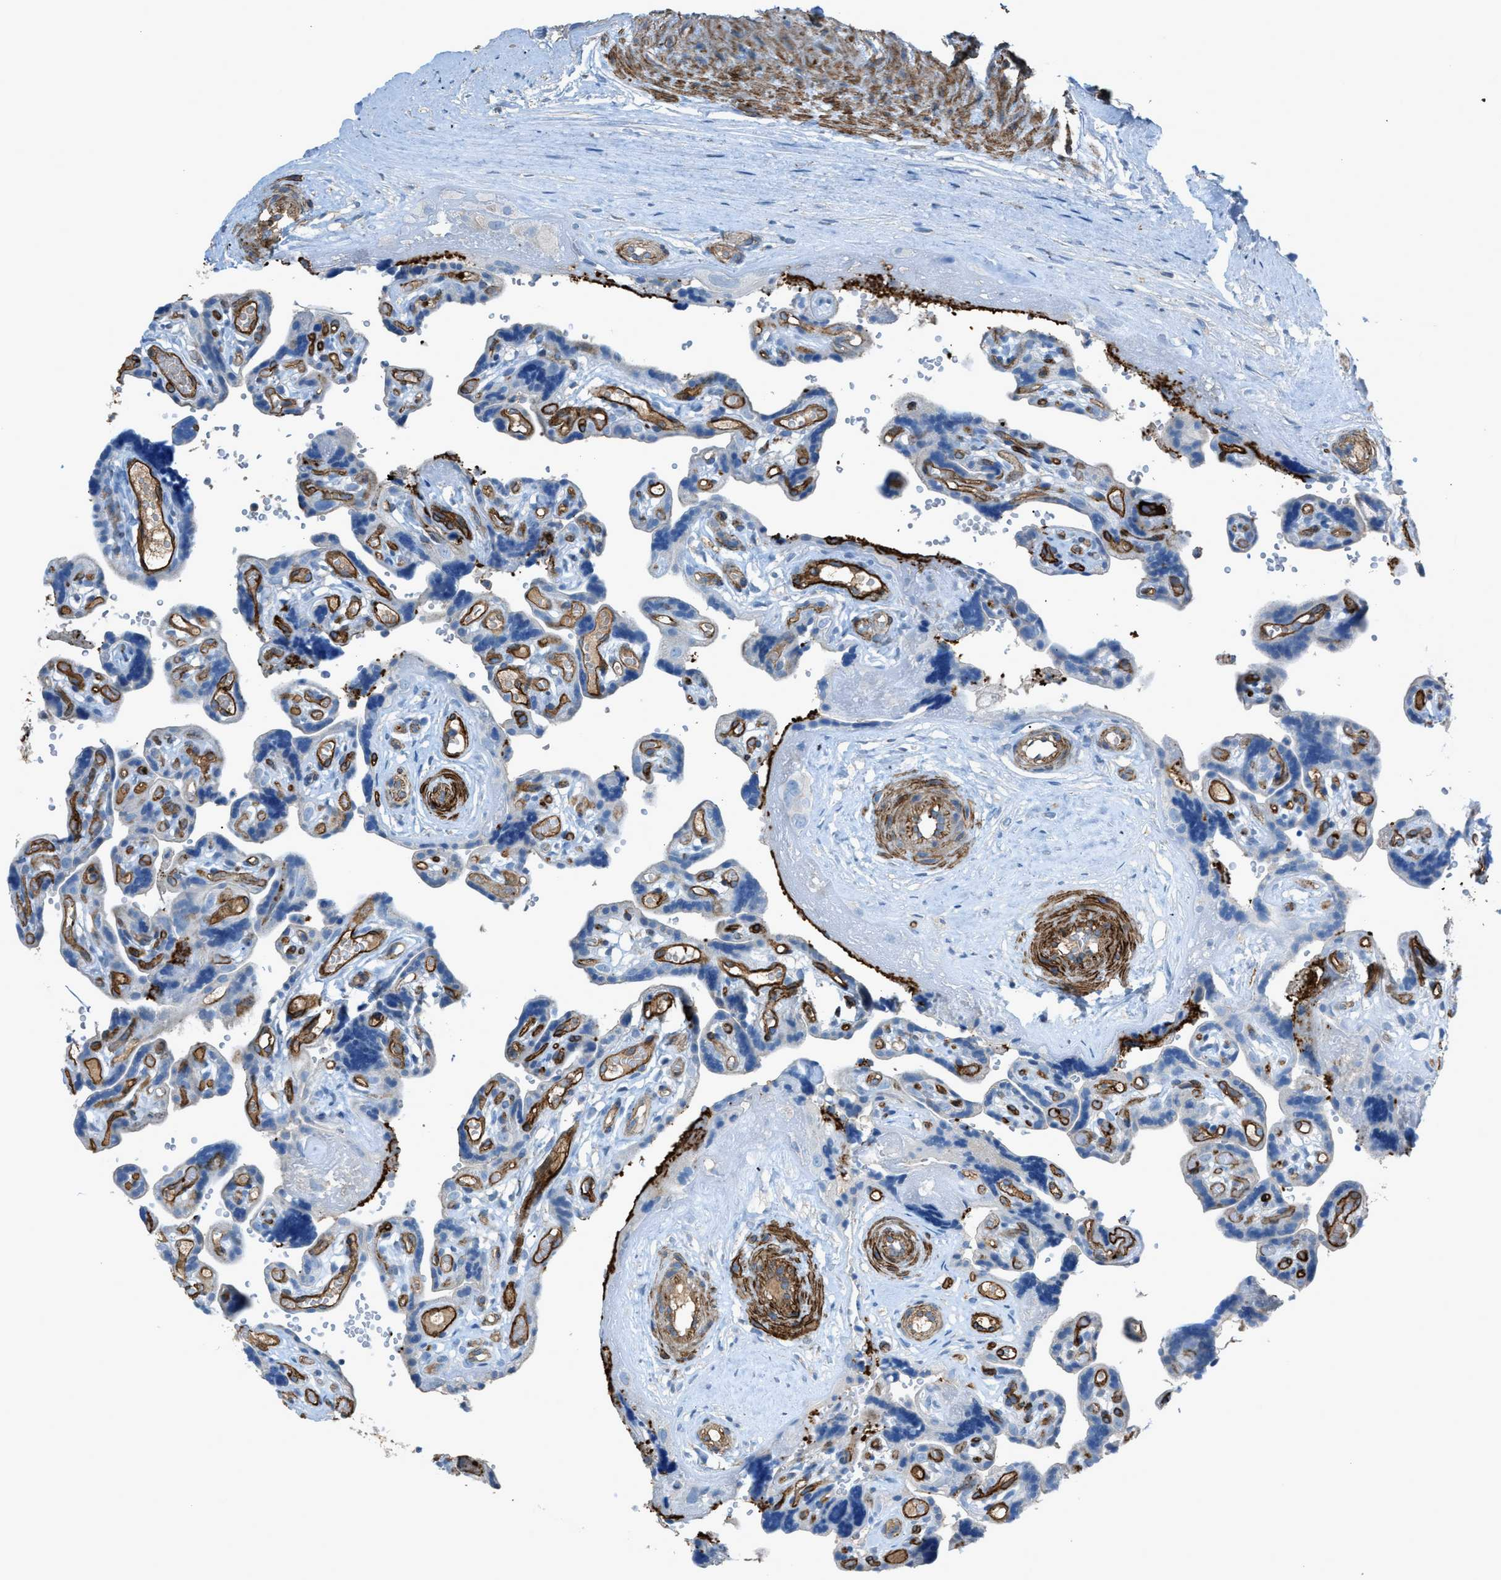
{"staining": {"intensity": "weak", "quantity": "<25%", "location": "cytoplasmic/membranous"}, "tissue": "placenta", "cell_type": "Decidual cells", "image_type": "normal", "snomed": [{"axis": "morphology", "description": "Normal tissue, NOS"}, {"axis": "topography", "description": "Placenta"}], "caption": "Immunohistochemistry of normal placenta displays no expression in decidual cells.", "gene": "SLC22A15", "patient": {"sex": "female", "age": 30}}